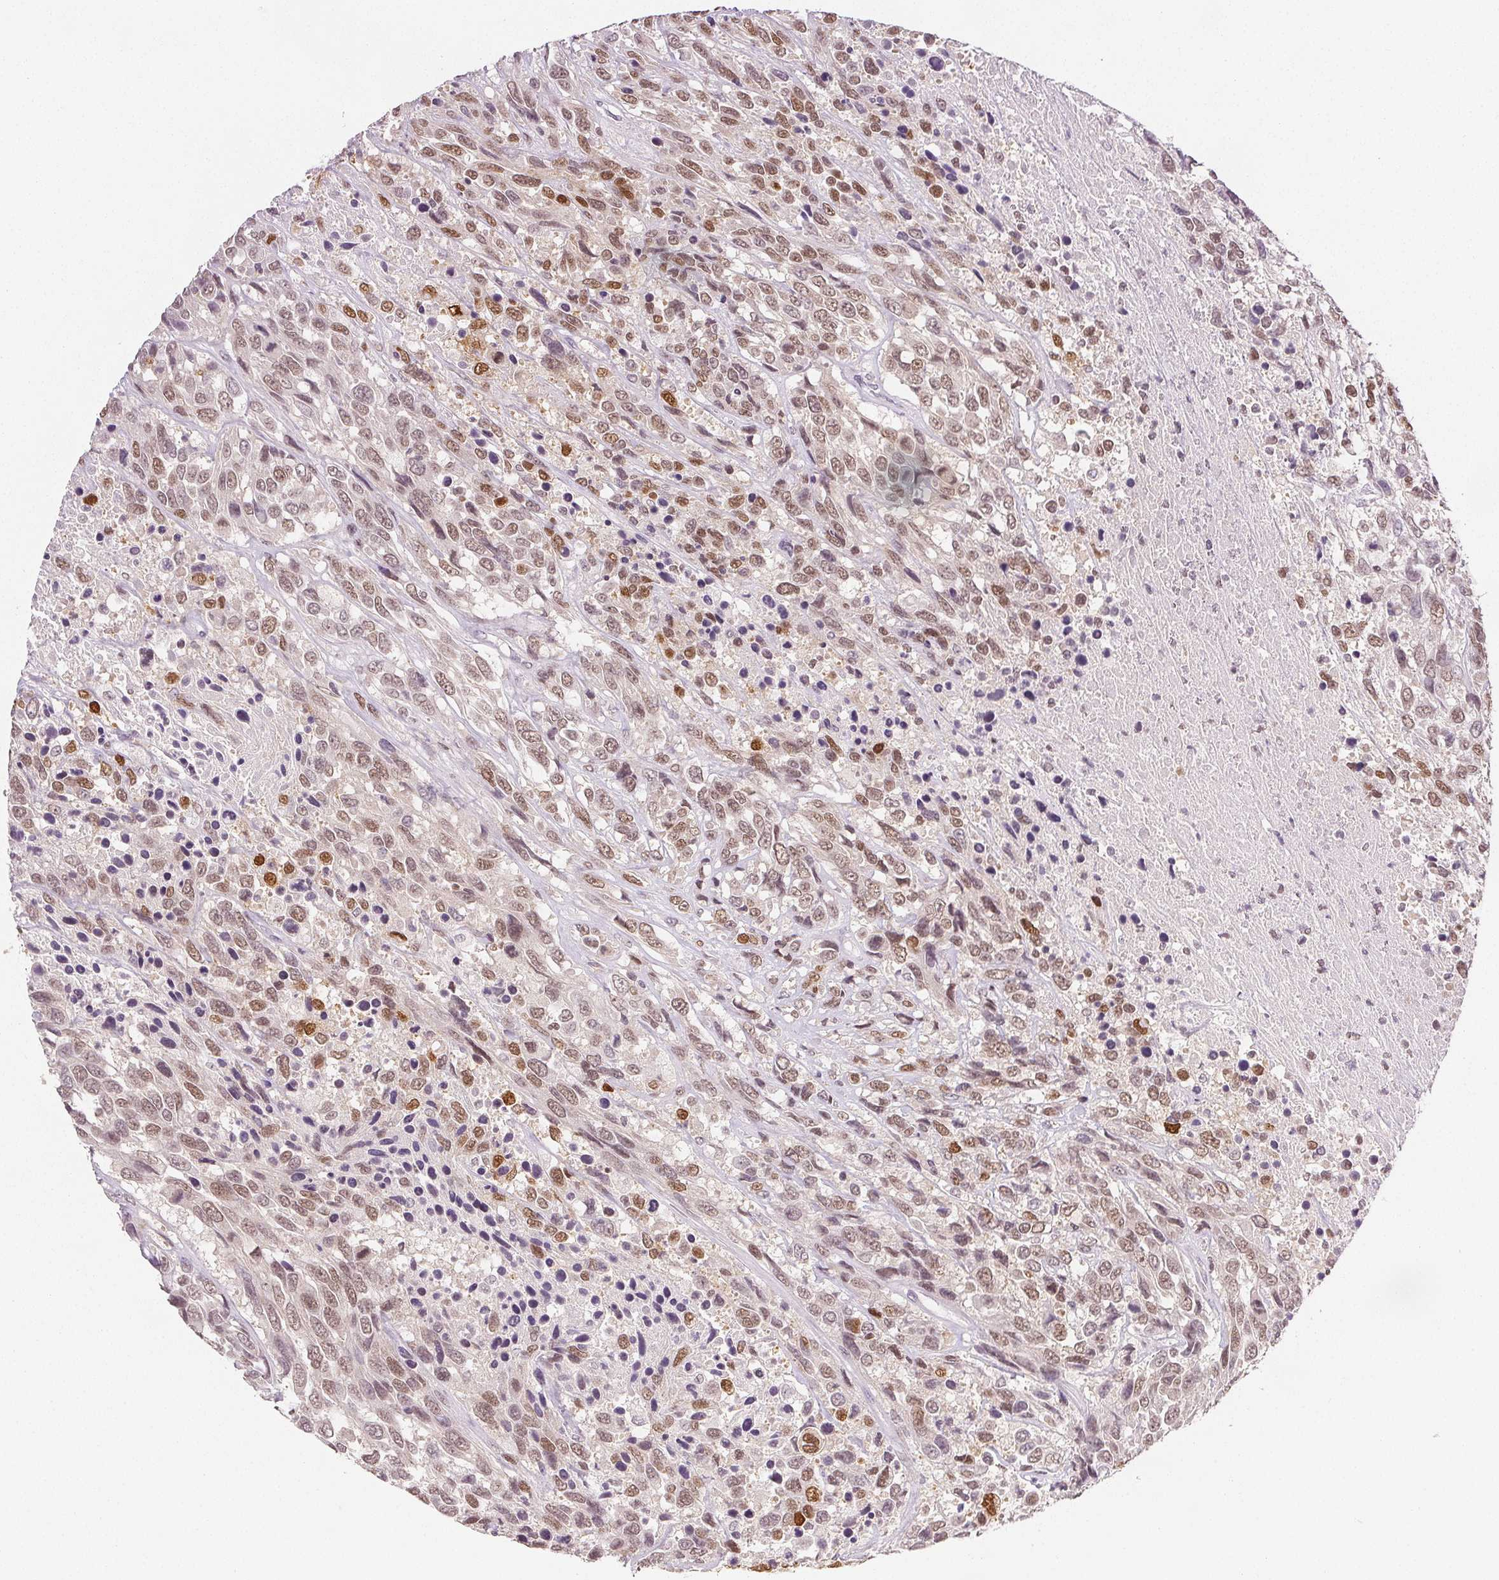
{"staining": {"intensity": "moderate", "quantity": "25%-75%", "location": "nuclear"}, "tissue": "urothelial cancer", "cell_type": "Tumor cells", "image_type": "cancer", "snomed": [{"axis": "morphology", "description": "Urothelial carcinoma, High grade"}, {"axis": "topography", "description": "Urinary bladder"}], "caption": "Protein expression analysis of urothelial cancer exhibits moderate nuclear staining in about 25%-75% of tumor cells.", "gene": "RUNX2", "patient": {"sex": "female", "age": 70}}